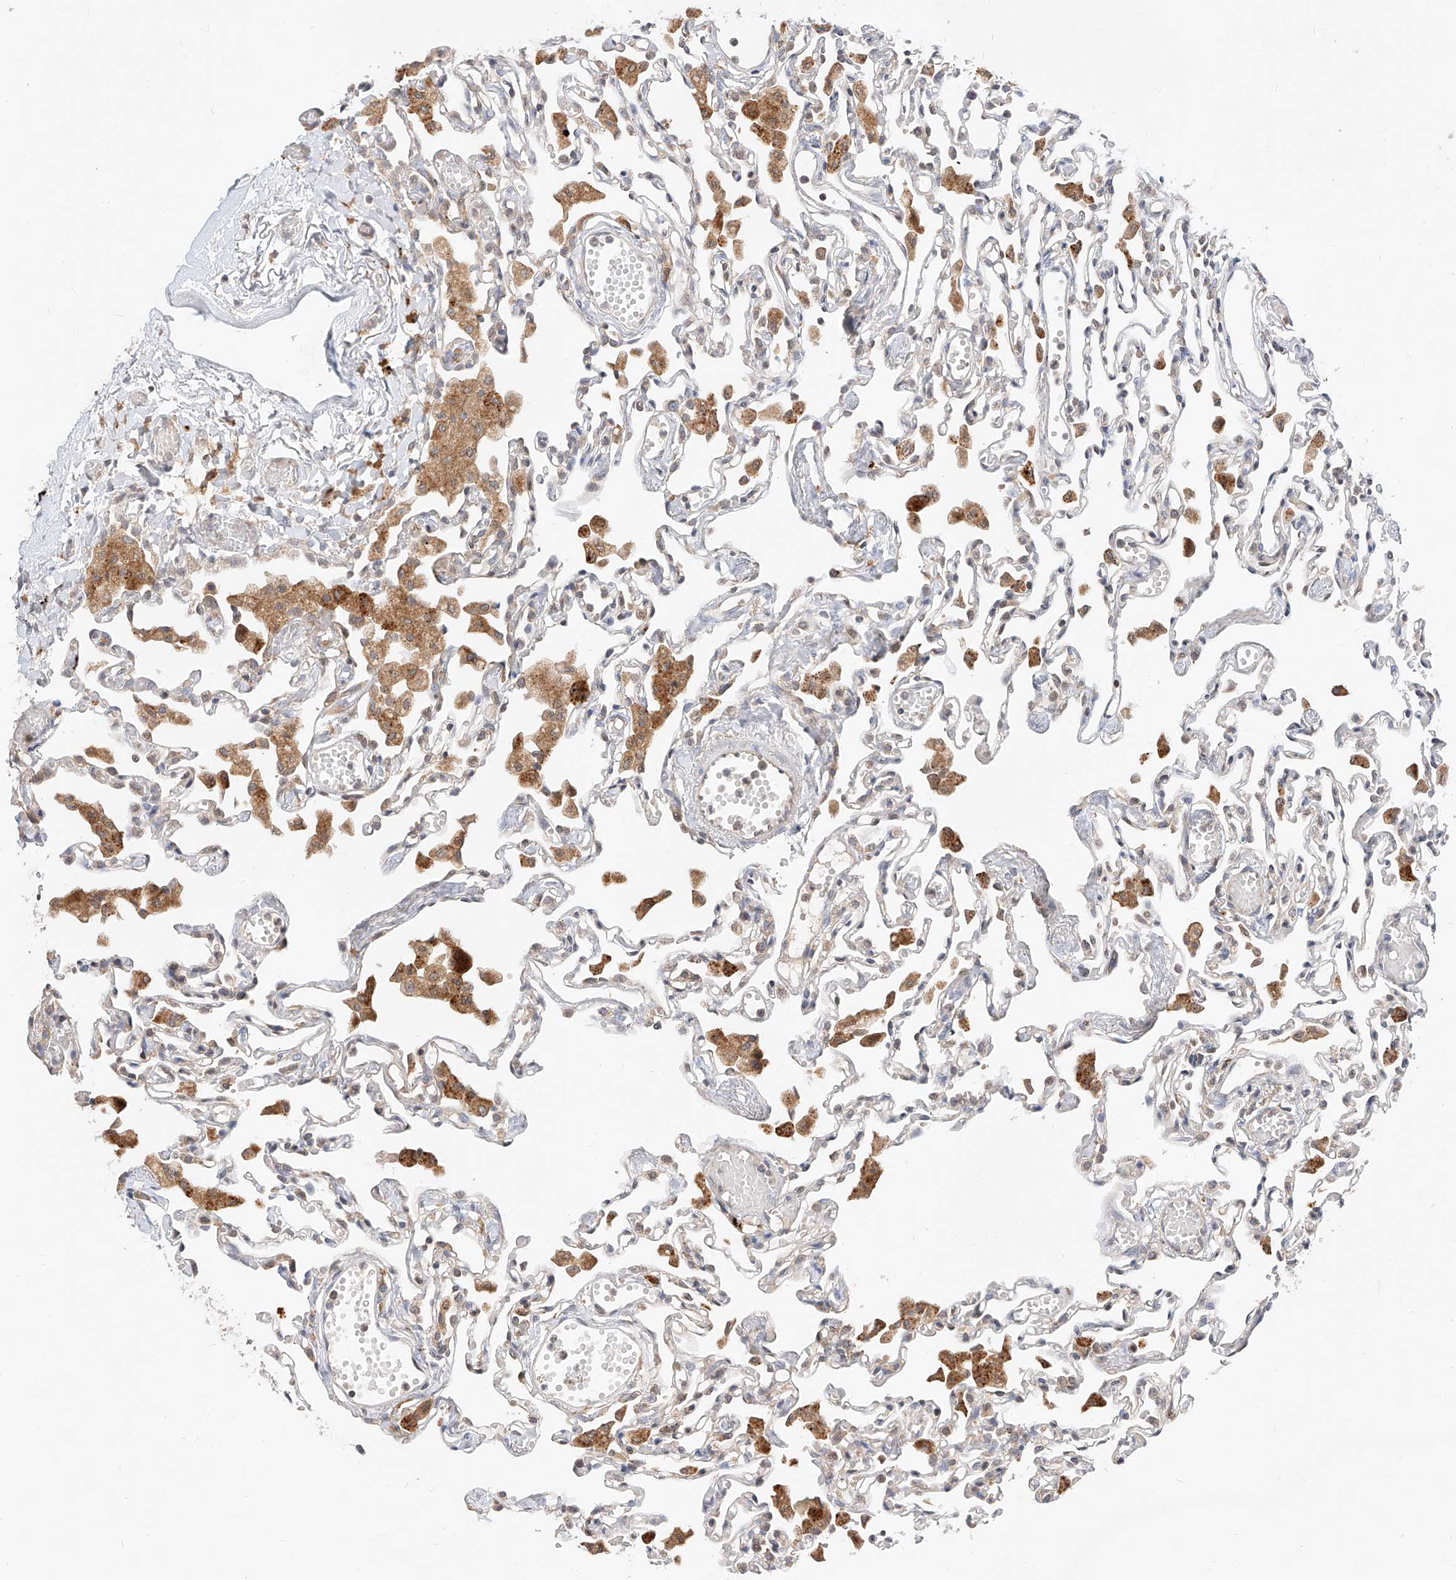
{"staining": {"intensity": "negative", "quantity": "none", "location": "none"}, "tissue": "lung", "cell_type": "Alveolar cells", "image_type": "normal", "snomed": [{"axis": "morphology", "description": "Normal tissue, NOS"}, {"axis": "topography", "description": "Bronchus"}, {"axis": "topography", "description": "Lung"}], "caption": "Alveolar cells show no significant protein positivity in benign lung. (Stains: DAB immunohistochemistry (IHC) with hematoxylin counter stain, Microscopy: brightfield microscopy at high magnification).", "gene": "DIRAS3", "patient": {"sex": "female", "age": 49}}